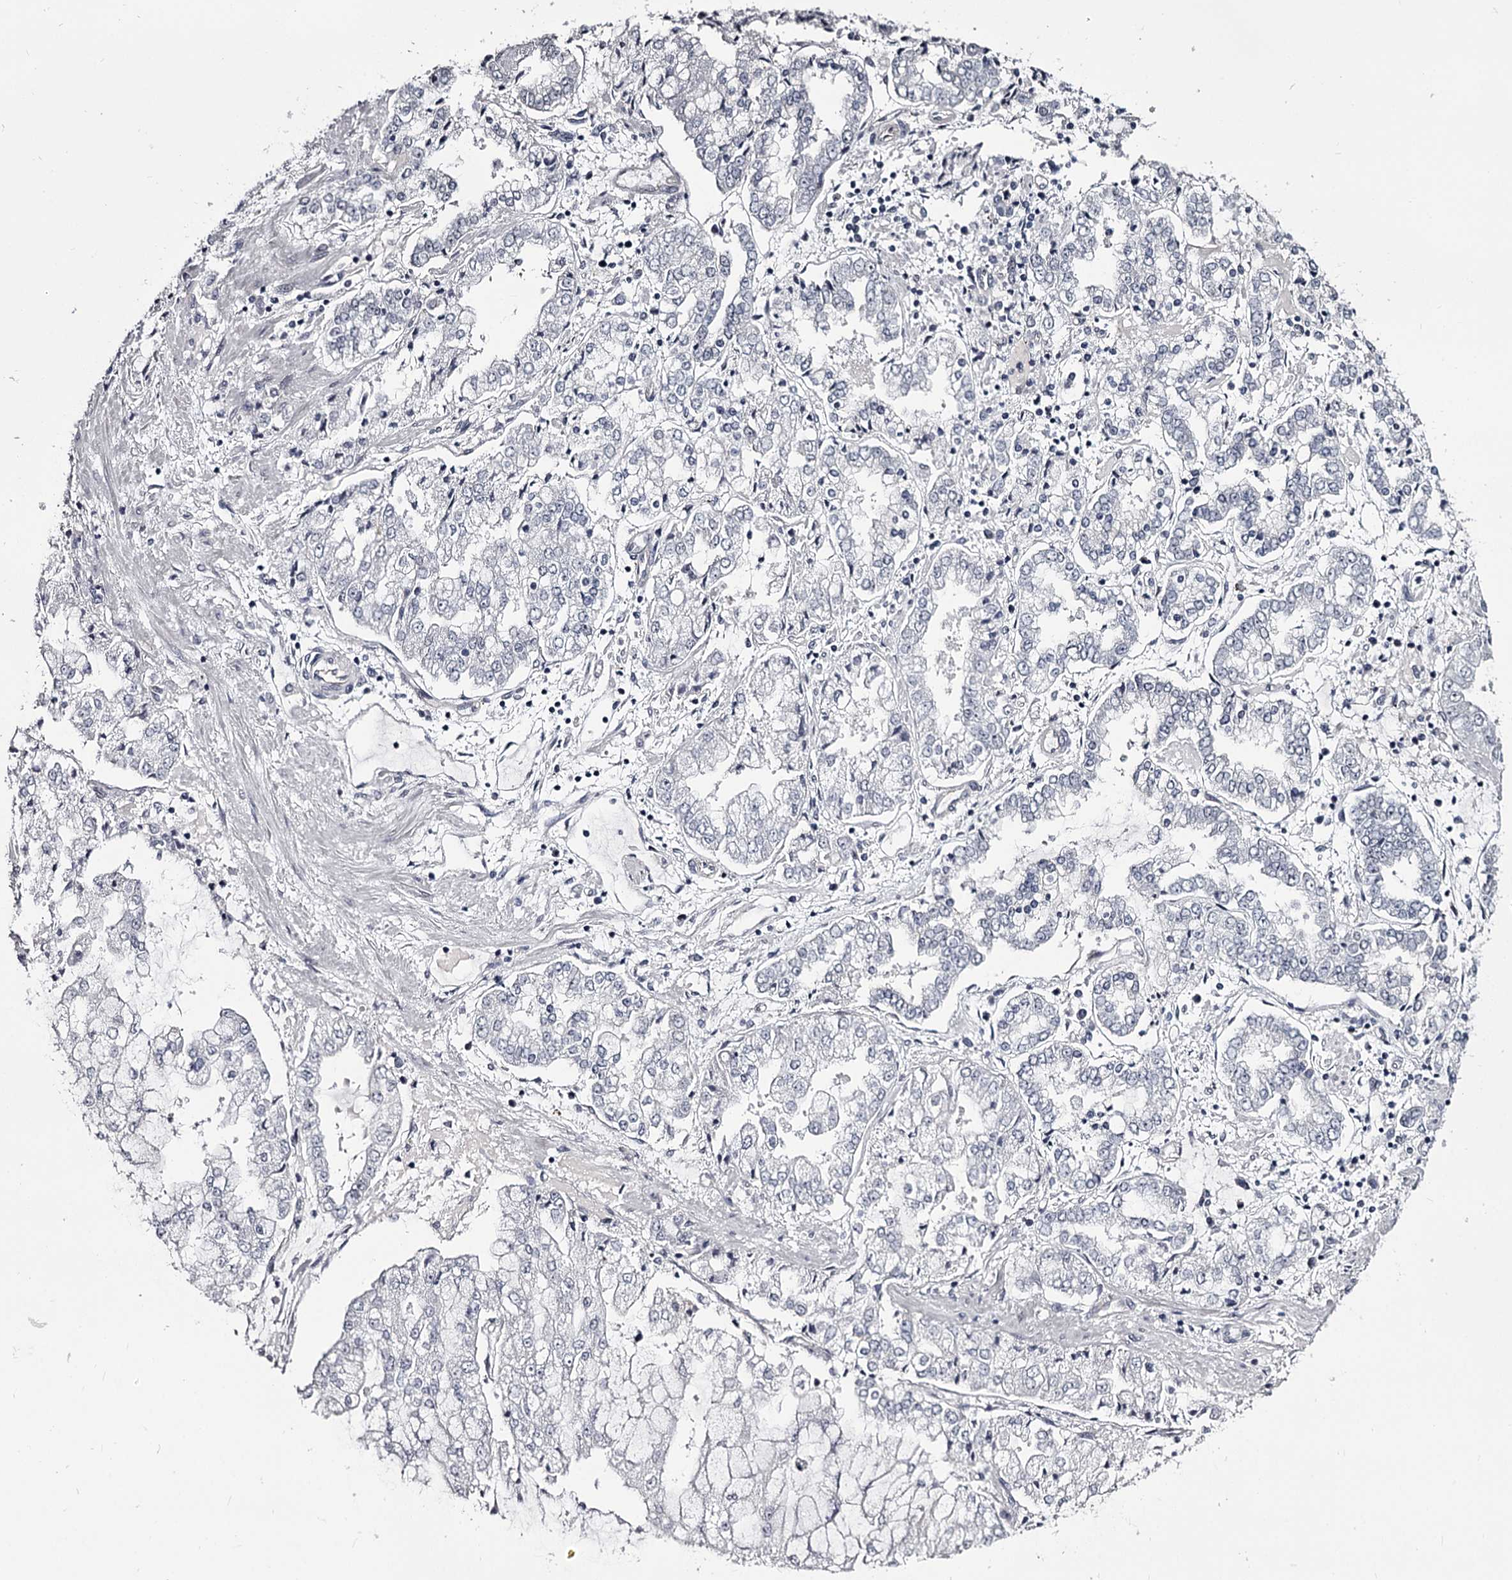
{"staining": {"intensity": "negative", "quantity": "none", "location": "none"}, "tissue": "stomach cancer", "cell_type": "Tumor cells", "image_type": "cancer", "snomed": [{"axis": "morphology", "description": "Adenocarcinoma, NOS"}, {"axis": "topography", "description": "Stomach"}], "caption": "Immunohistochemical staining of adenocarcinoma (stomach) exhibits no significant staining in tumor cells. (Immunohistochemistry, brightfield microscopy, high magnification).", "gene": "OVOL2", "patient": {"sex": "male", "age": 76}}